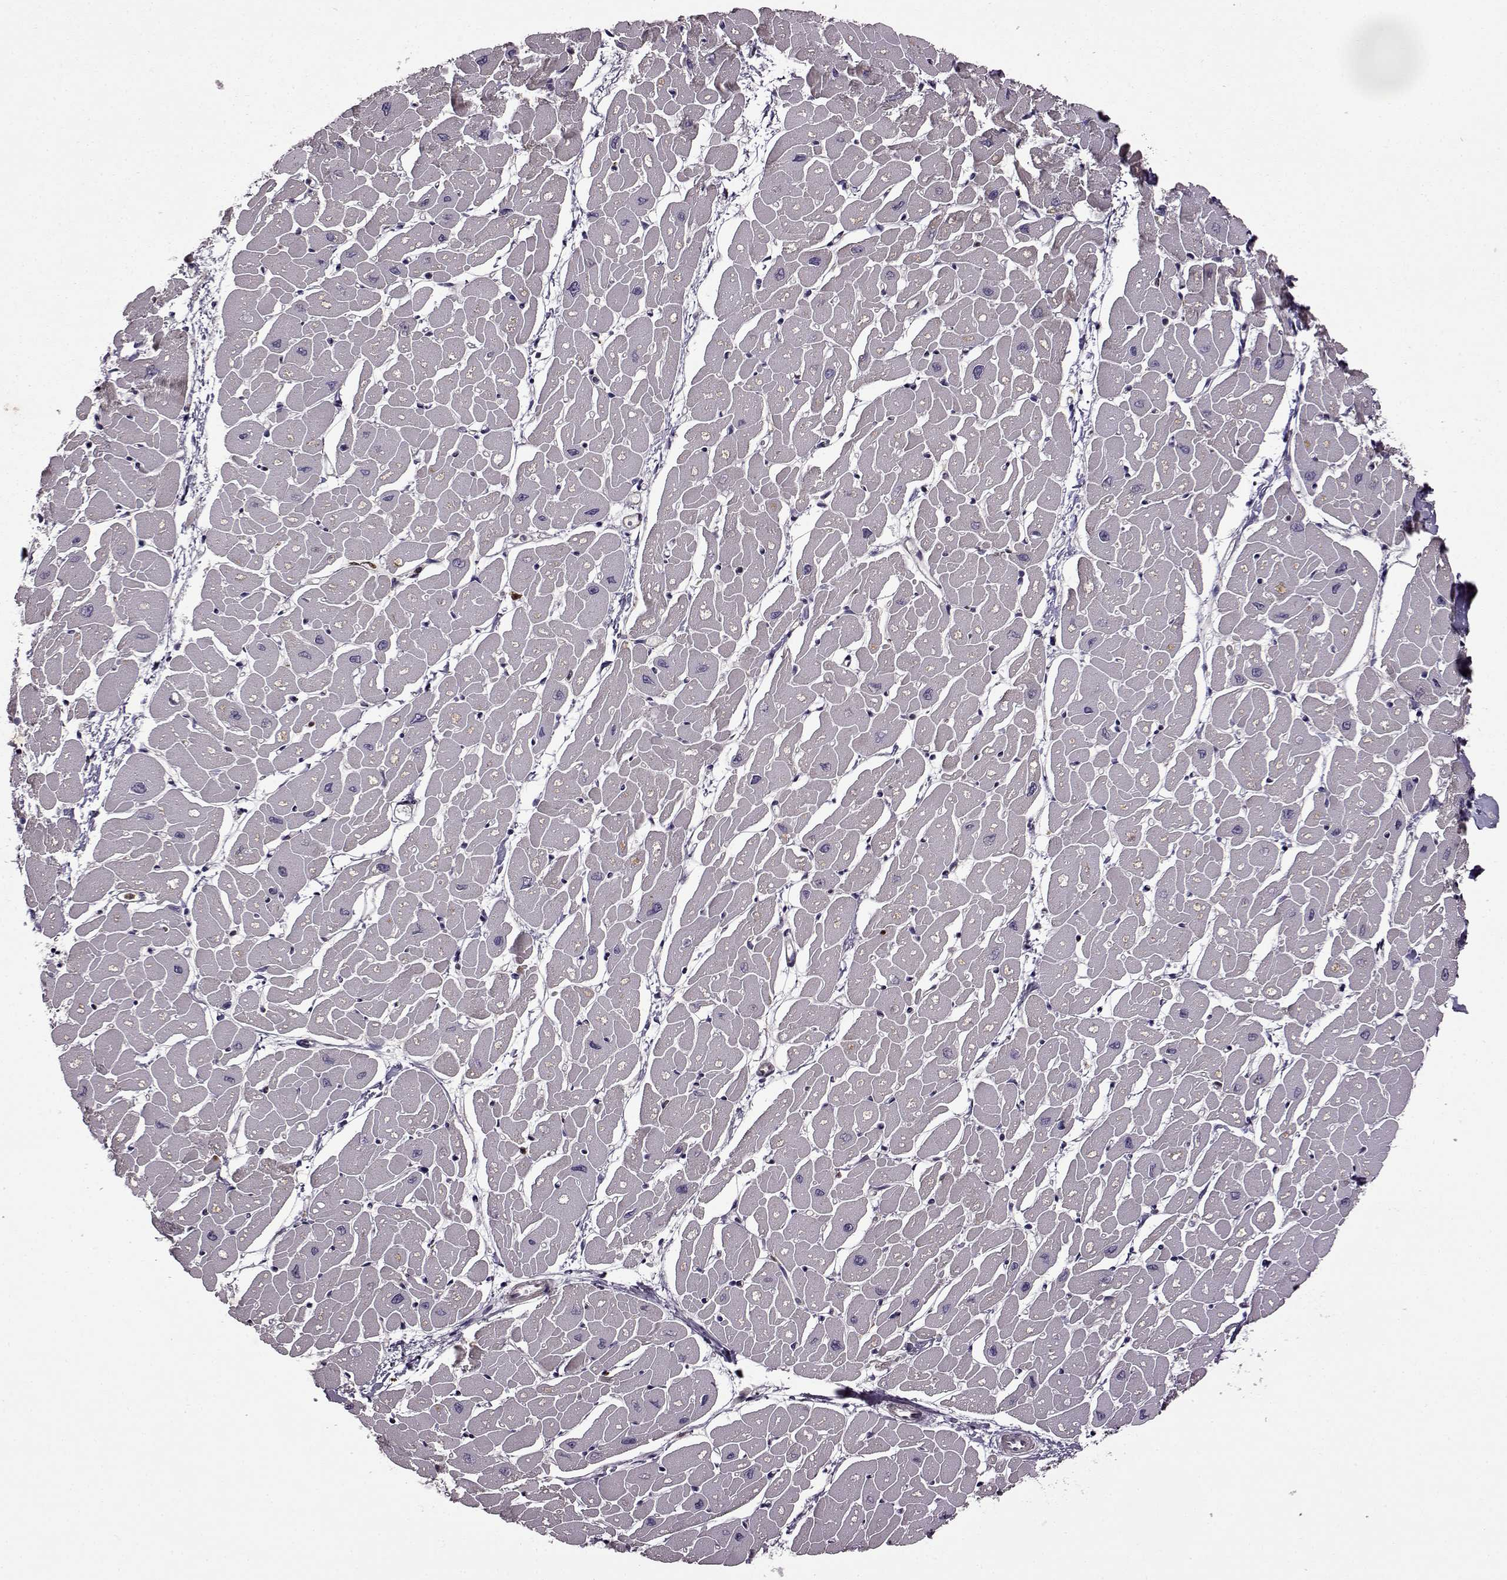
{"staining": {"intensity": "negative", "quantity": "none", "location": "none"}, "tissue": "heart muscle", "cell_type": "Cardiomyocytes", "image_type": "normal", "snomed": [{"axis": "morphology", "description": "Normal tissue, NOS"}, {"axis": "topography", "description": "Heart"}], "caption": "Protein analysis of normal heart muscle reveals no significant expression in cardiomyocytes.", "gene": "MTSS1", "patient": {"sex": "male", "age": 57}}